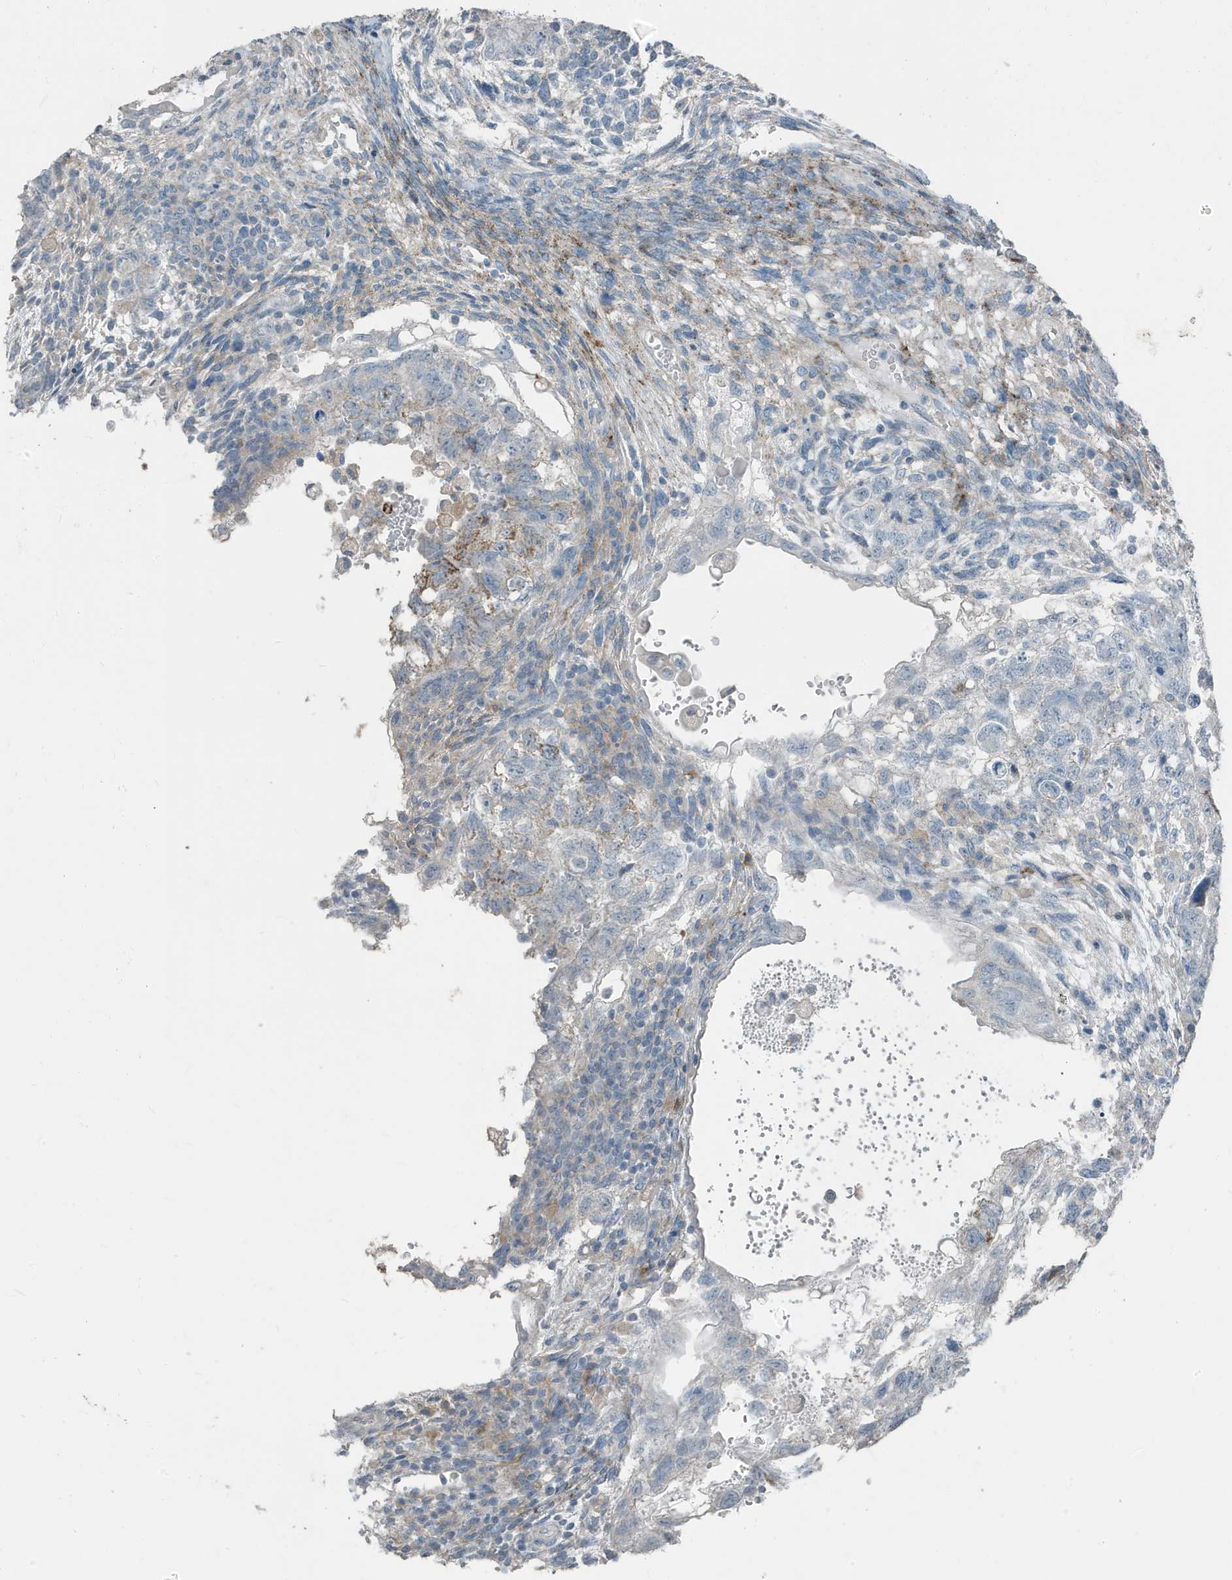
{"staining": {"intensity": "moderate", "quantity": "<25%", "location": "cytoplasmic/membranous"}, "tissue": "testis cancer", "cell_type": "Tumor cells", "image_type": "cancer", "snomed": [{"axis": "morphology", "description": "Carcinoma, Embryonal, NOS"}, {"axis": "topography", "description": "Testis"}], "caption": "Human testis cancer (embryonal carcinoma) stained with a brown dye reveals moderate cytoplasmic/membranous positive positivity in approximately <25% of tumor cells.", "gene": "FAM162A", "patient": {"sex": "male", "age": 36}}